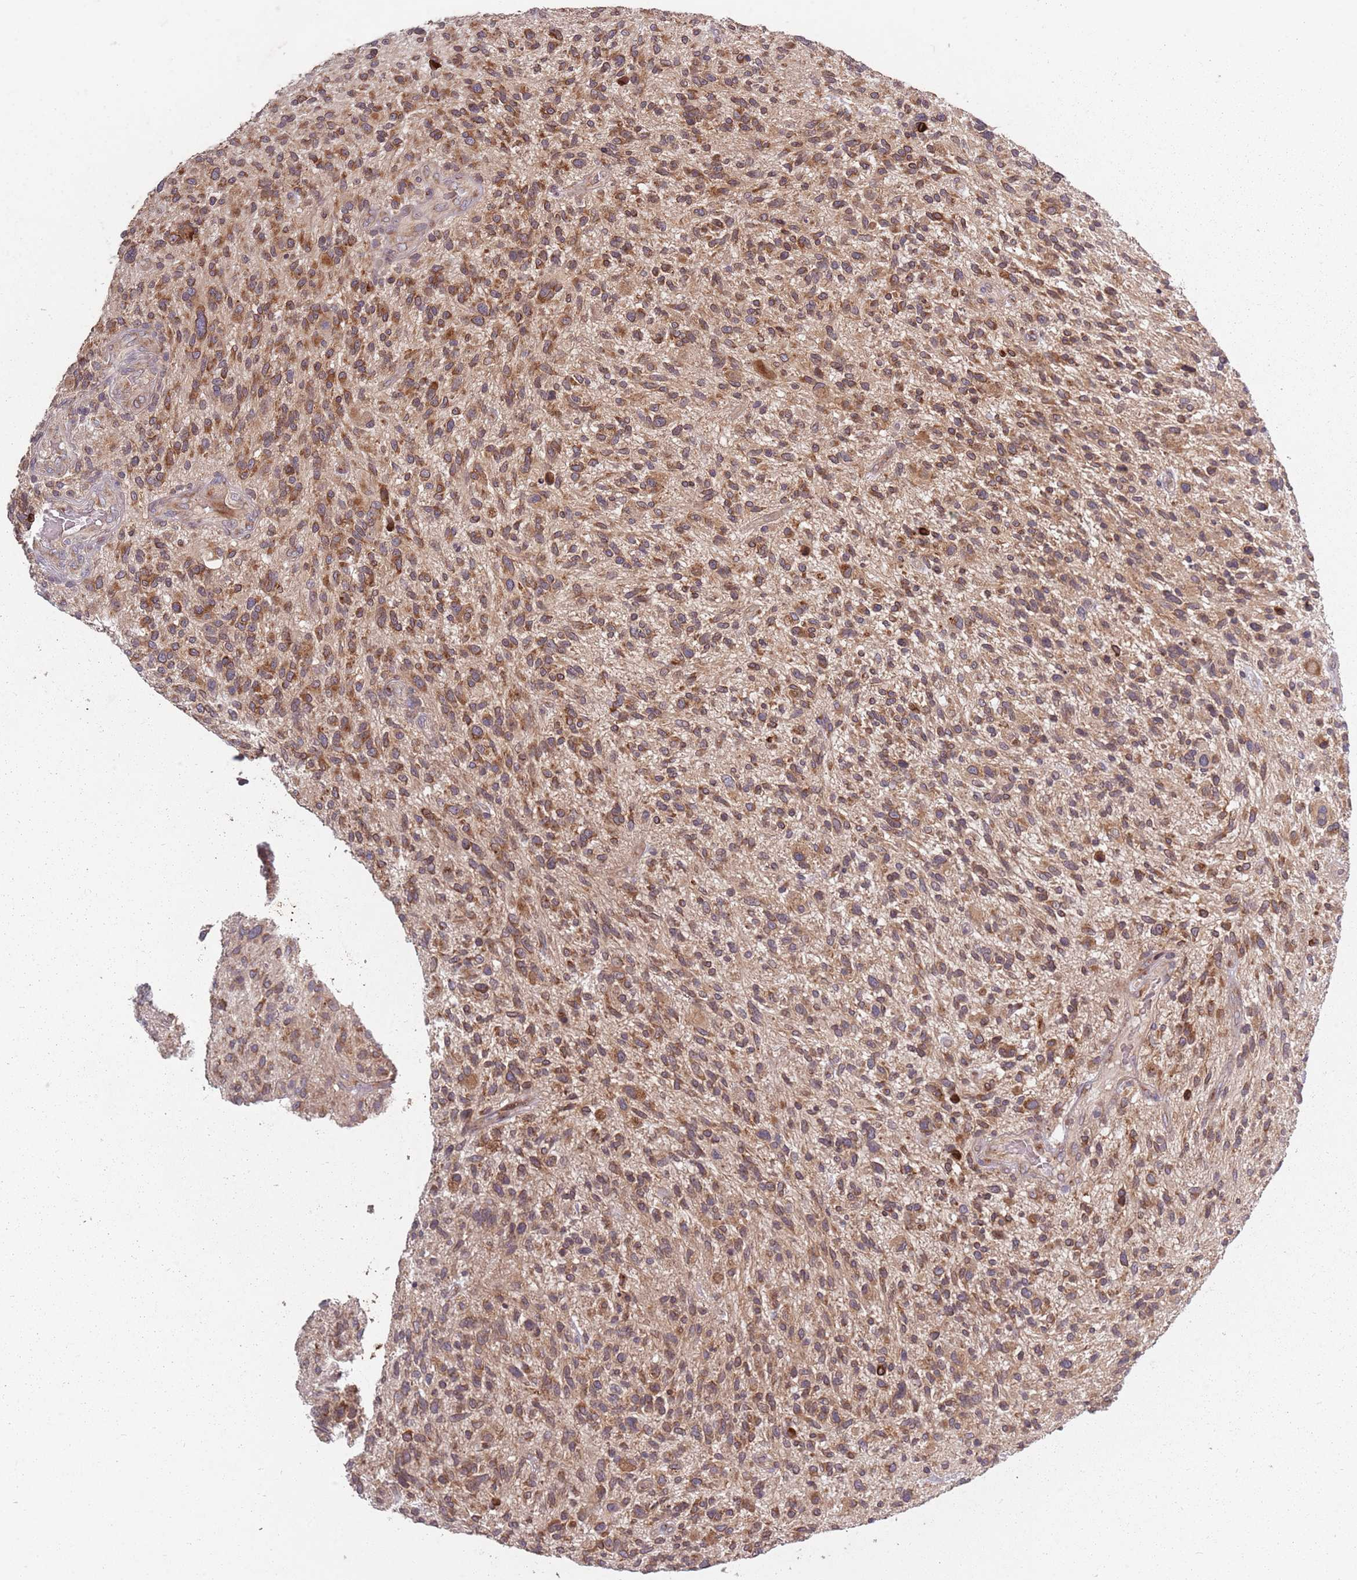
{"staining": {"intensity": "moderate", "quantity": ">75%", "location": "cytoplasmic/membranous"}, "tissue": "glioma", "cell_type": "Tumor cells", "image_type": "cancer", "snomed": [{"axis": "morphology", "description": "Glioma, malignant, High grade"}, {"axis": "topography", "description": "Brain"}], "caption": "Immunohistochemical staining of human malignant glioma (high-grade) reveals medium levels of moderate cytoplasmic/membranous positivity in about >75% of tumor cells.", "gene": "PLD6", "patient": {"sex": "male", "age": 47}}